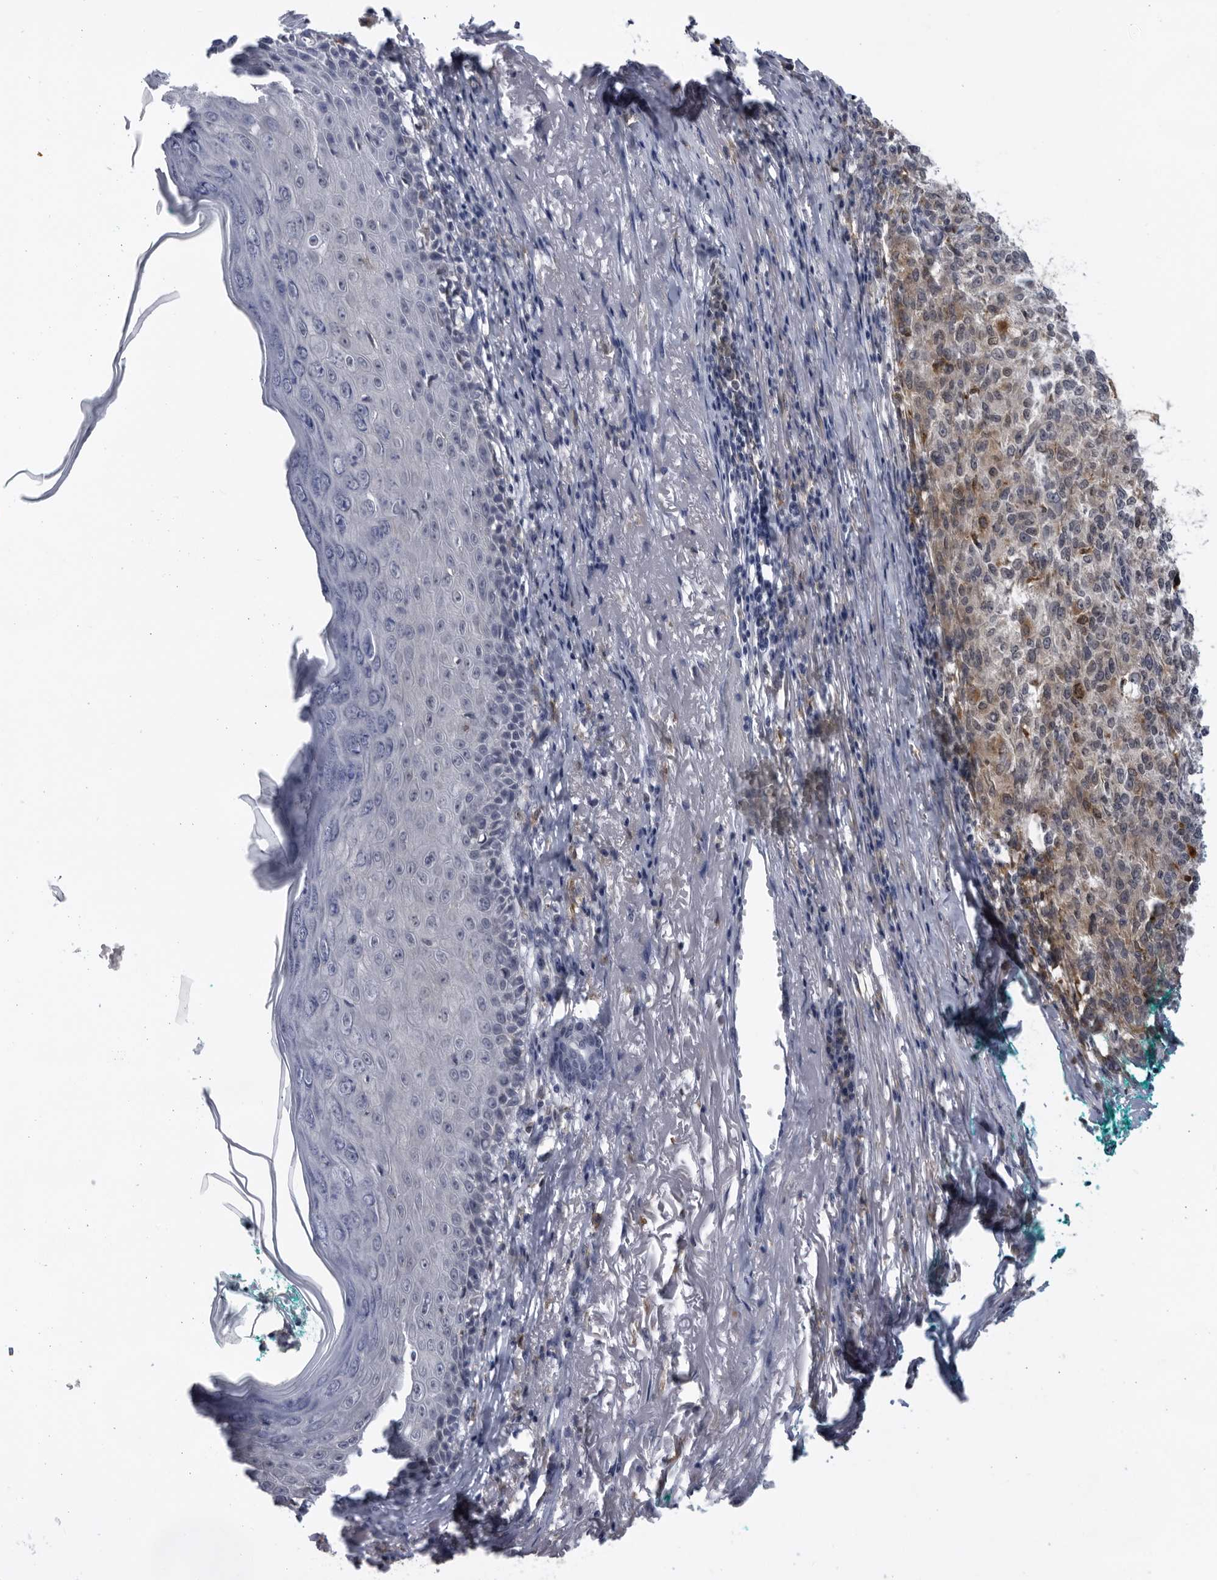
{"staining": {"intensity": "moderate", "quantity": "<25%", "location": "cytoplasmic/membranous"}, "tissue": "melanoma", "cell_type": "Tumor cells", "image_type": "cancer", "snomed": [{"axis": "morphology", "description": "Necrosis, NOS"}, {"axis": "morphology", "description": "Malignant melanoma, NOS"}, {"axis": "topography", "description": "Skin"}], "caption": "IHC (DAB (3,3'-diaminobenzidine)) staining of malignant melanoma shows moderate cytoplasmic/membranous protein staining in about <25% of tumor cells.", "gene": "BMP2K", "patient": {"sex": "female", "age": 87}}